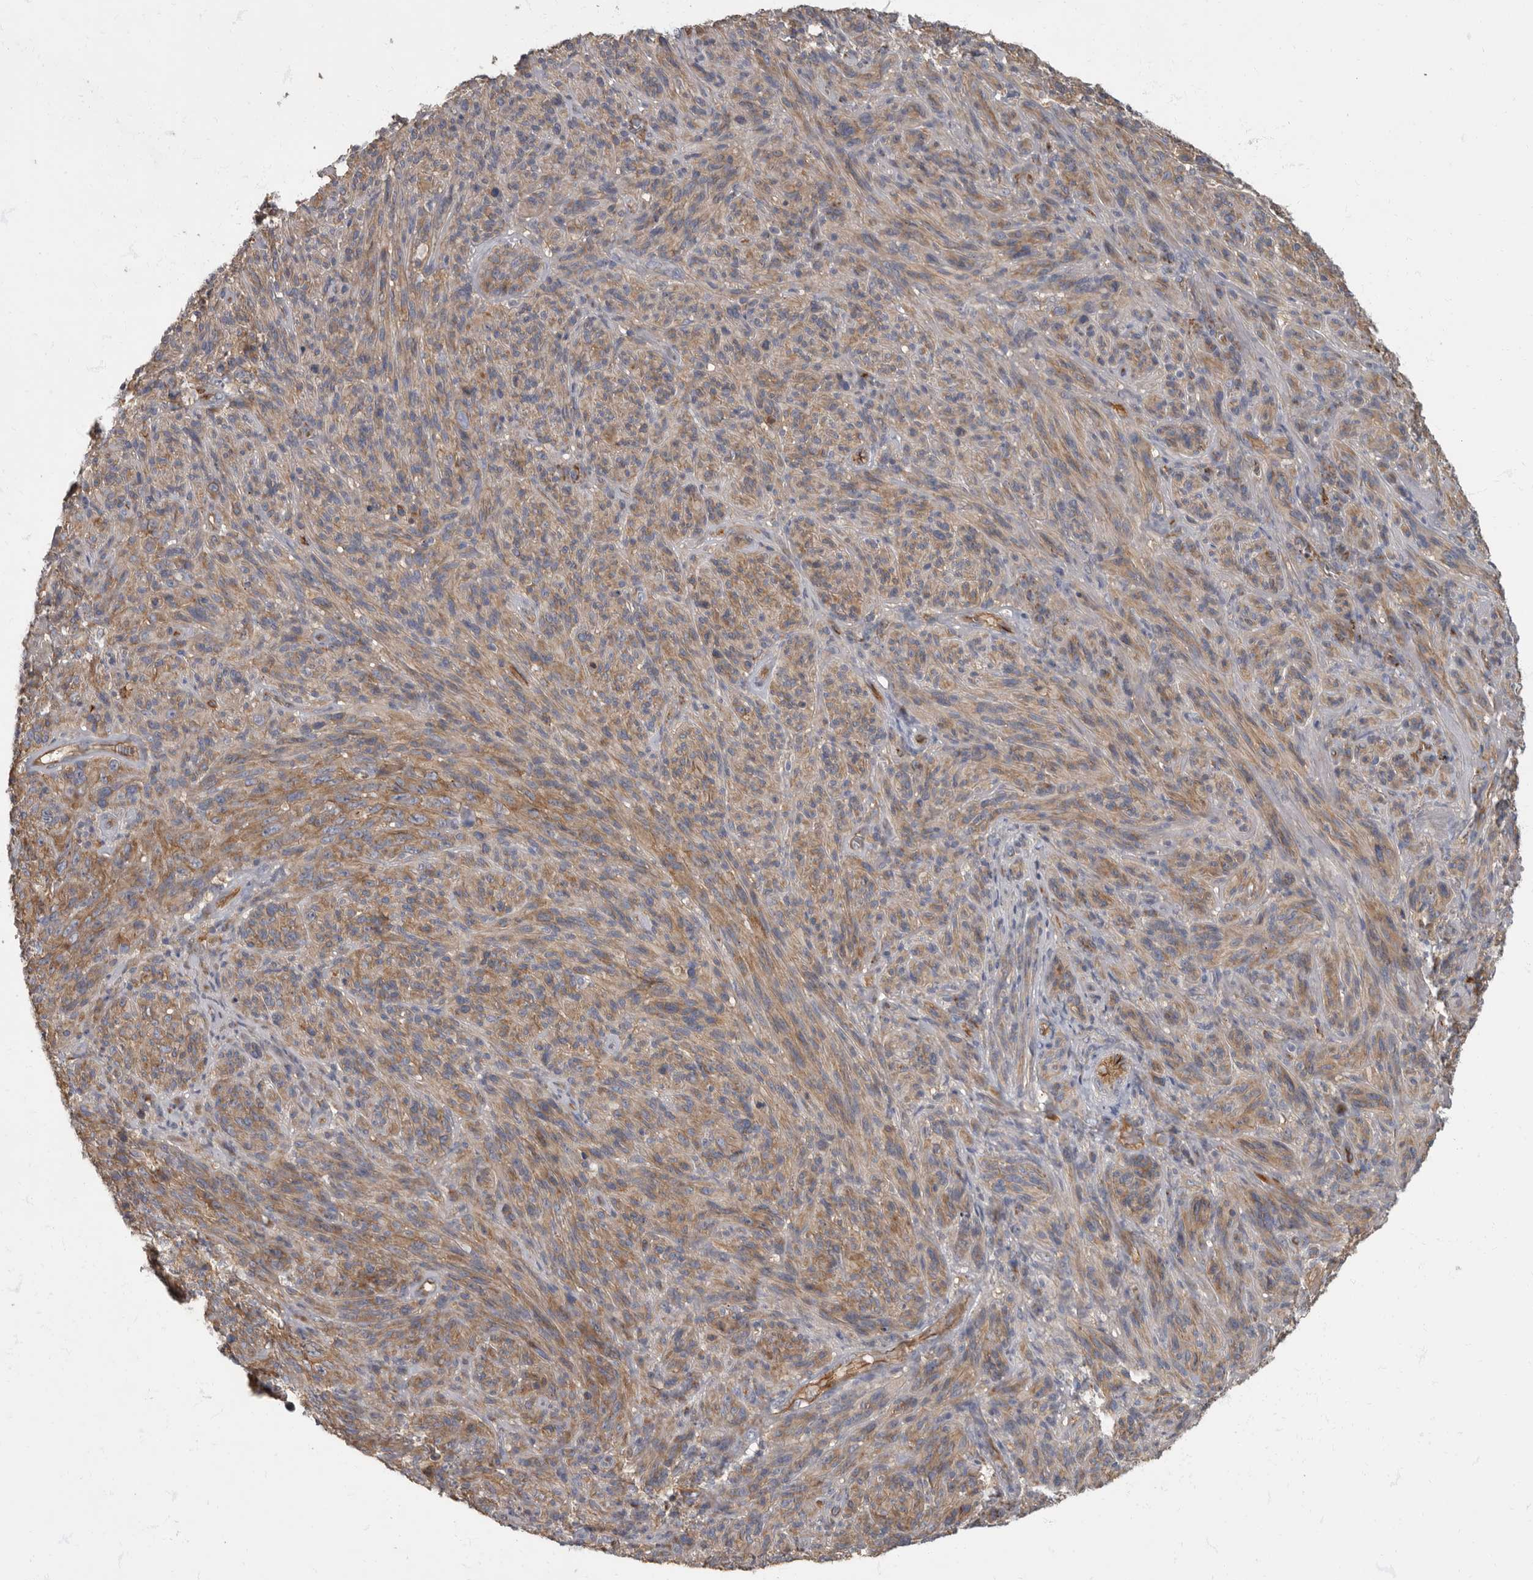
{"staining": {"intensity": "weak", "quantity": ">75%", "location": "cytoplasmic/membranous"}, "tissue": "melanoma", "cell_type": "Tumor cells", "image_type": "cancer", "snomed": [{"axis": "morphology", "description": "Malignant melanoma, NOS"}, {"axis": "topography", "description": "Skin of head"}], "caption": "A high-resolution histopathology image shows immunohistochemistry staining of melanoma, which exhibits weak cytoplasmic/membranous positivity in about >75% of tumor cells.", "gene": "PDK1", "patient": {"sex": "male", "age": 96}}